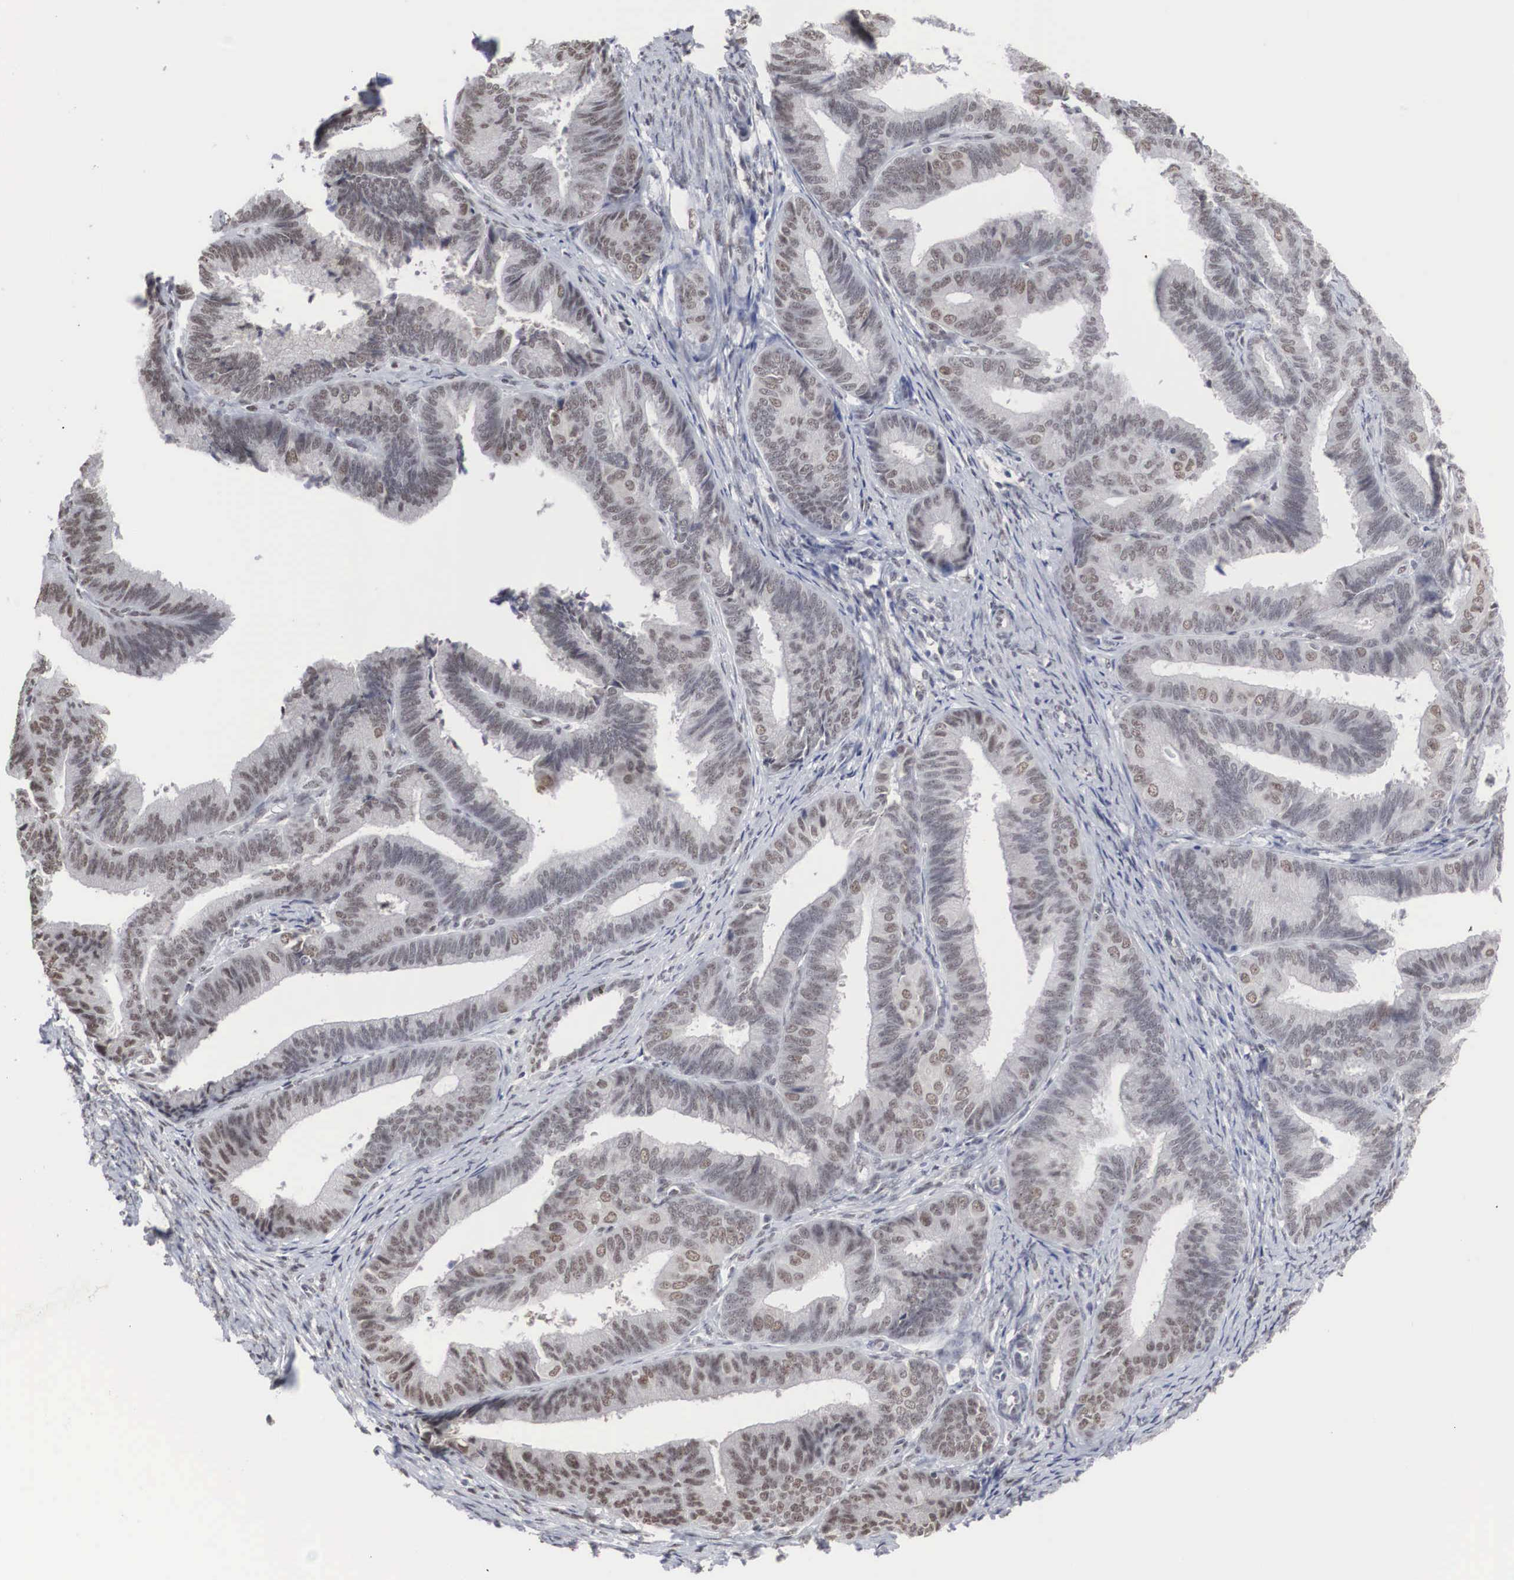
{"staining": {"intensity": "weak", "quantity": "25%-75%", "location": "nuclear"}, "tissue": "endometrial cancer", "cell_type": "Tumor cells", "image_type": "cancer", "snomed": [{"axis": "morphology", "description": "Adenocarcinoma, NOS"}, {"axis": "topography", "description": "Endometrium"}], "caption": "Protein staining exhibits weak nuclear staining in about 25%-75% of tumor cells in endometrial cancer (adenocarcinoma).", "gene": "AUTS2", "patient": {"sex": "female", "age": 63}}